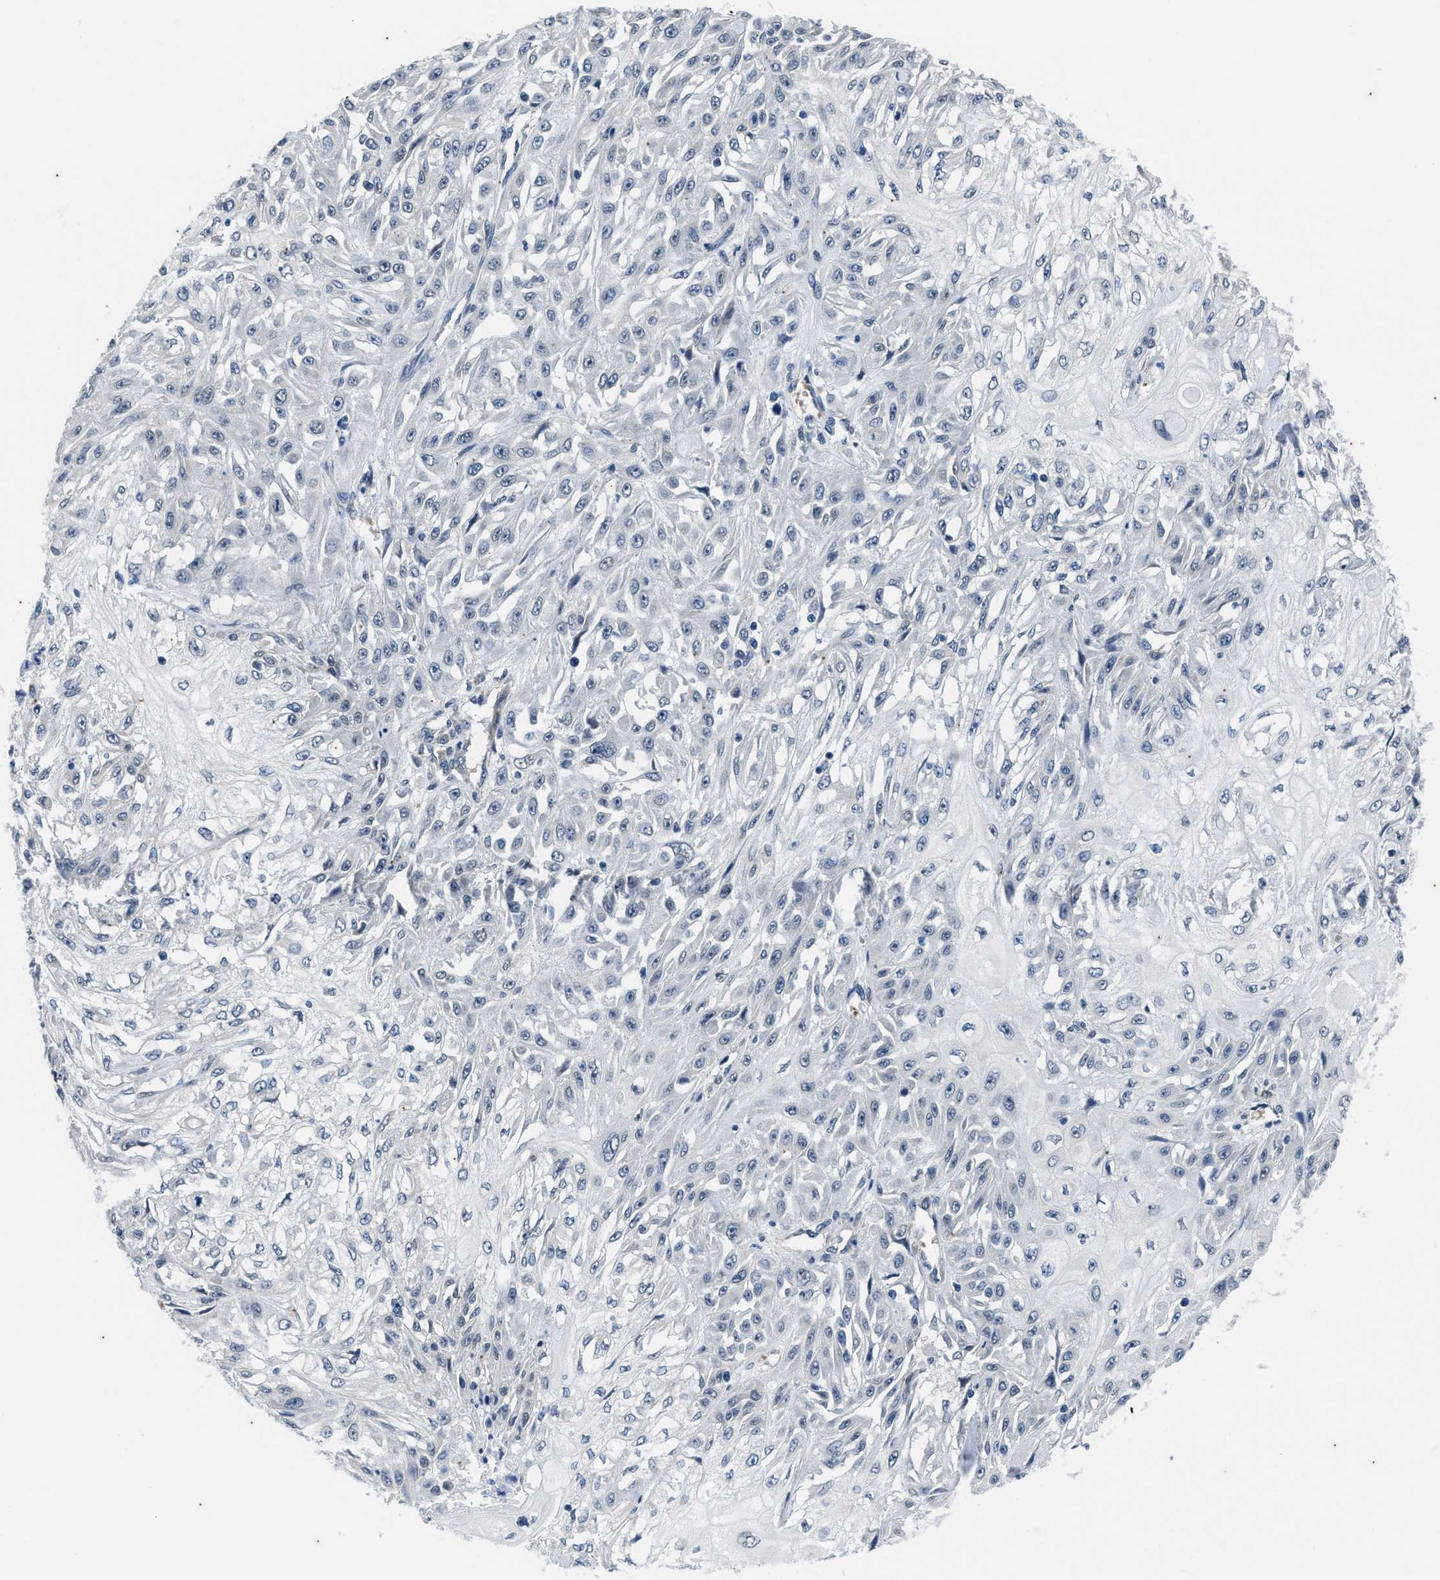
{"staining": {"intensity": "negative", "quantity": "none", "location": "none"}, "tissue": "skin cancer", "cell_type": "Tumor cells", "image_type": "cancer", "snomed": [{"axis": "morphology", "description": "Squamous cell carcinoma, NOS"}, {"axis": "morphology", "description": "Squamous cell carcinoma, metastatic, NOS"}, {"axis": "topography", "description": "Skin"}, {"axis": "topography", "description": "Lymph node"}], "caption": "This is an IHC micrograph of human skin metastatic squamous cell carcinoma. There is no positivity in tumor cells.", "gene": "KIF24", "patient": {"sex": "male", "age": 75}}